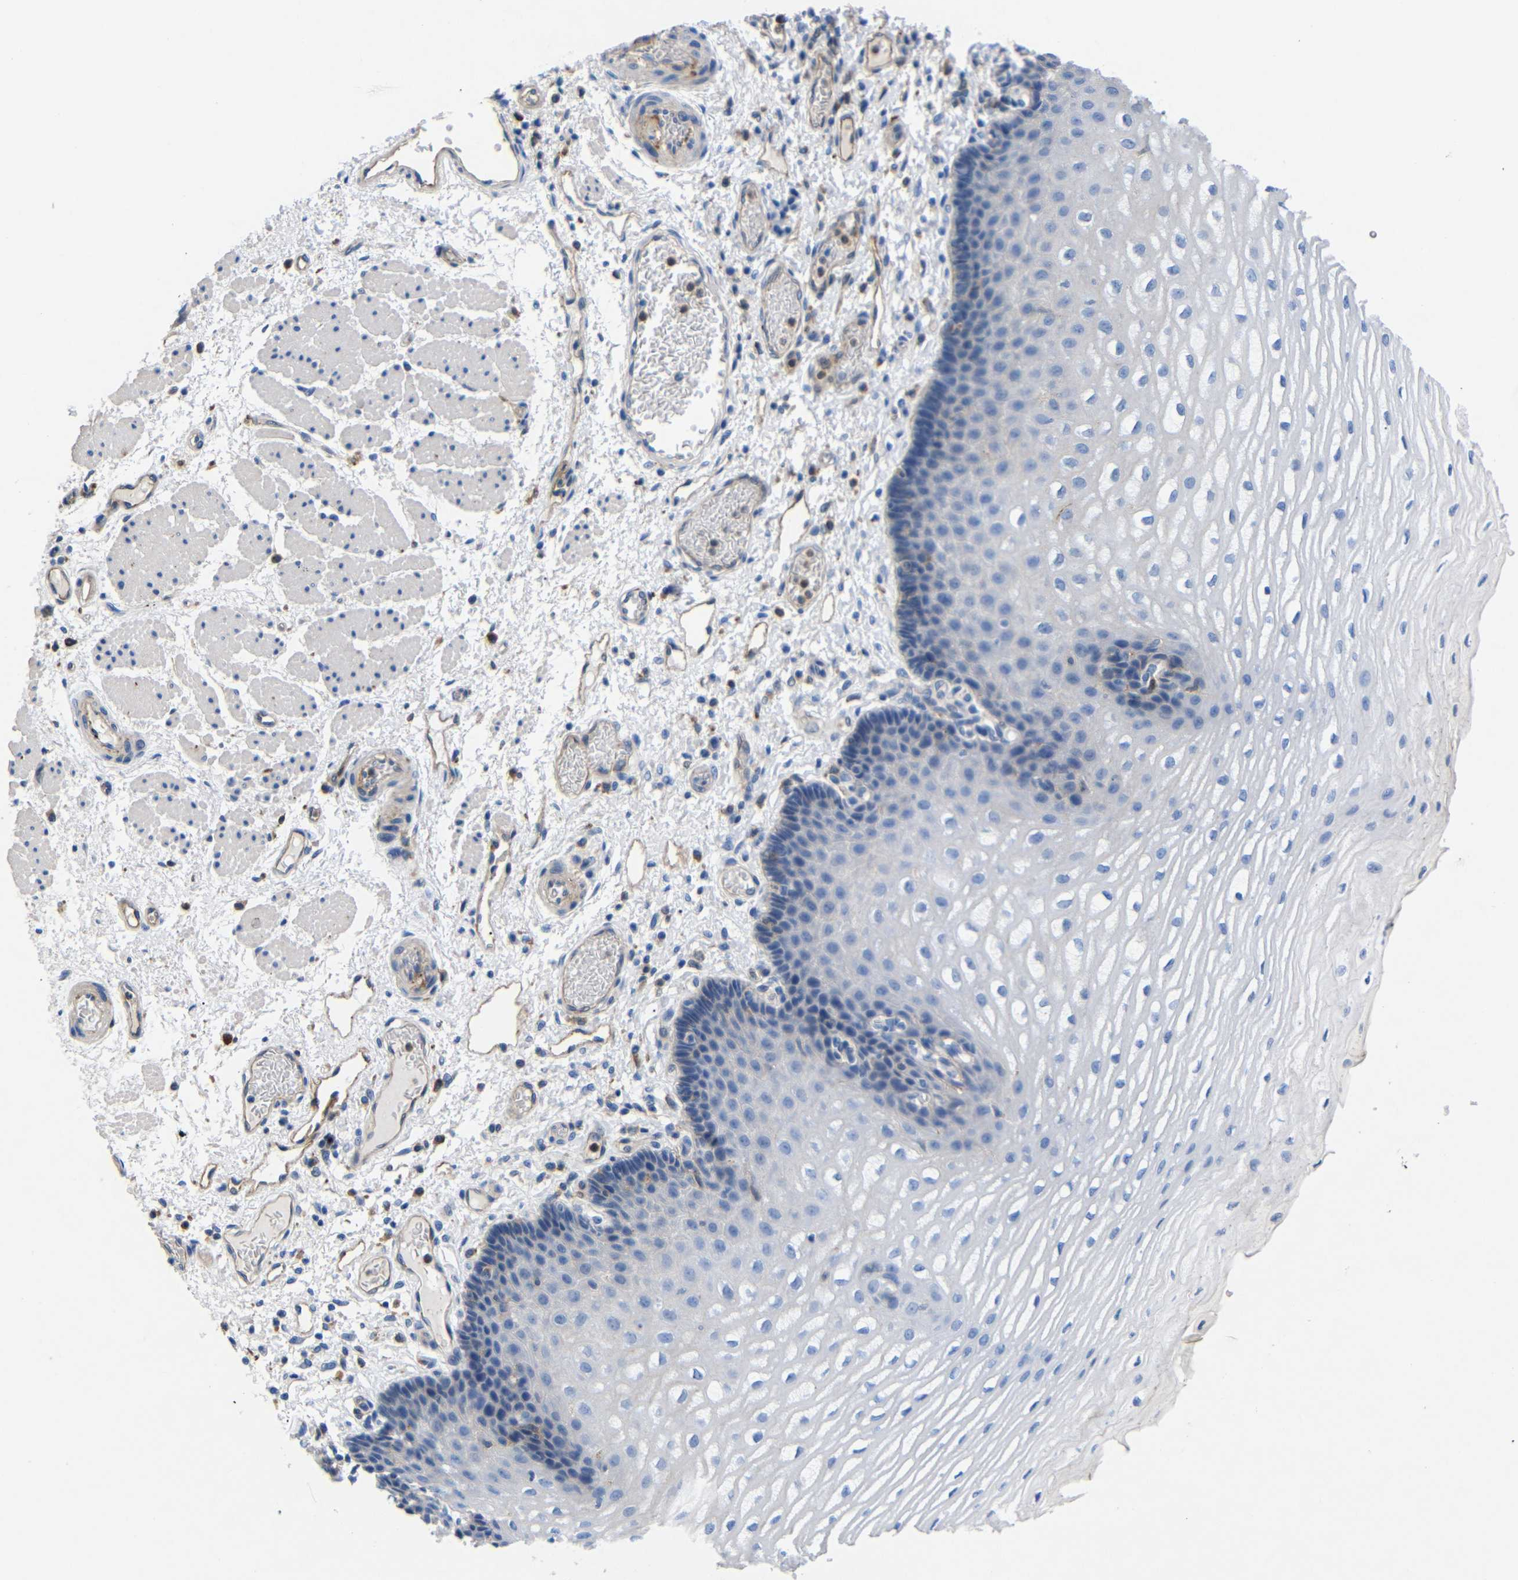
{"staining": {"intensity": "weak", "quantity": "<25%", "location": "cytoplasmic/membranous"}, "tissue": "esophagus", "cell_type": "Squamous epithelial cells", "image_type": "normal", "snomed": [{"axis": "morphology", "description": "Normal tissue, NOS"}, {"axis": "topography", "description": "Esophagus"}], "caption": "A micrograph of esophagus stained for a protein shows no brown staining in squamous epithelial cells.", "gene": "SDCBP", "patient": {"sex": "male", "age": 54}}